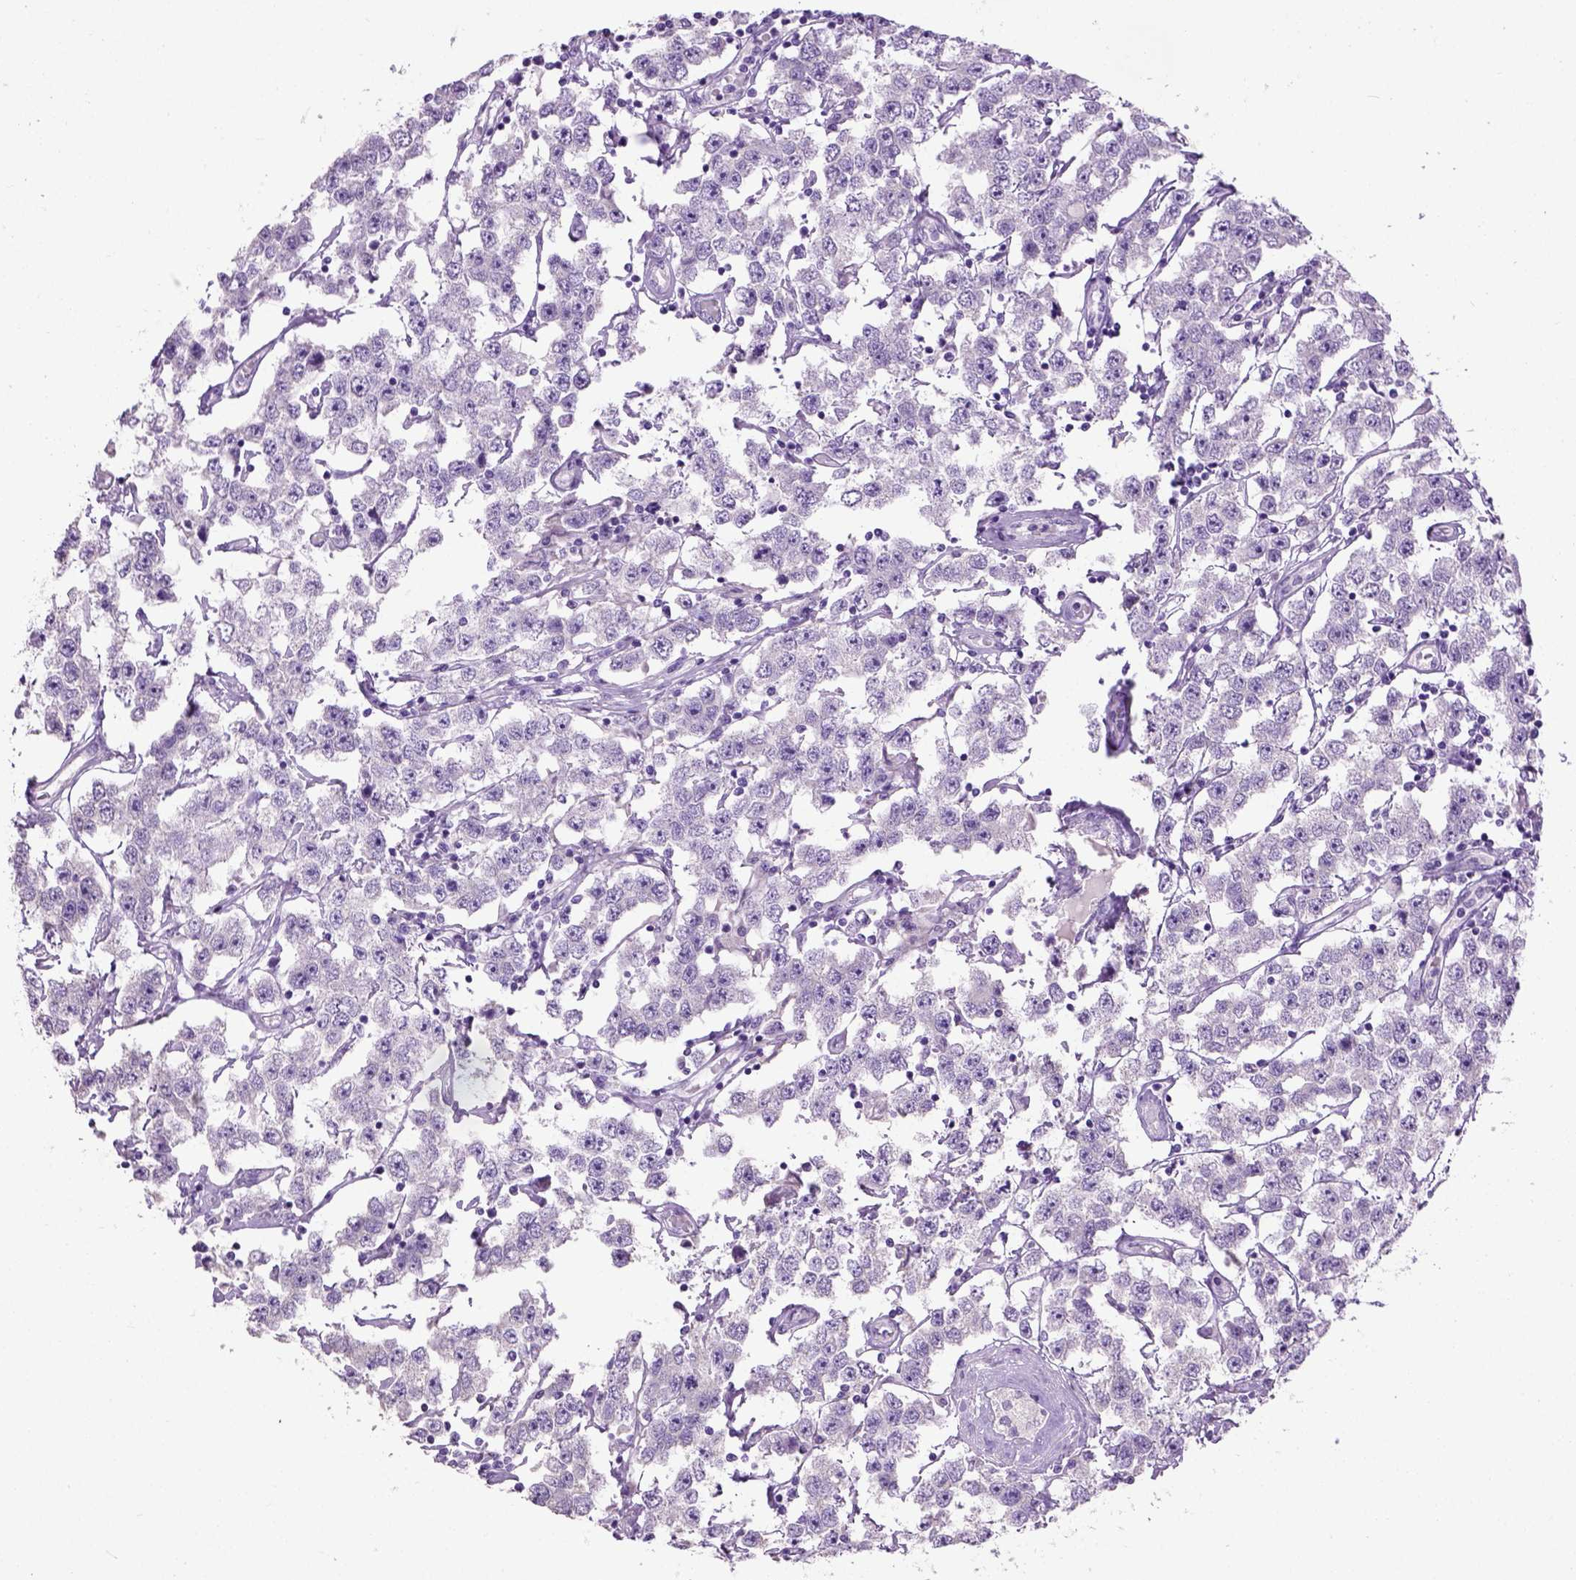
{"staining": {"intensity": "negative", "quantity": "none", "location": "none"}, "tissue": "testis cancer", "cell_type": "Tumor cells", "image_type": "cancer", "snomed": [{"axis": "morphology", "description": "Seminoma, NOS"}, {"axis": "topography", "description": "Testis"}], "caption": "This is an immunohistochemistry (IHC) histopathology image of testis cancer (seminoma). There is no expression in tumor cells.", "gene": "CYP24A1", "patient": {"sex": "male", "age": 52}}